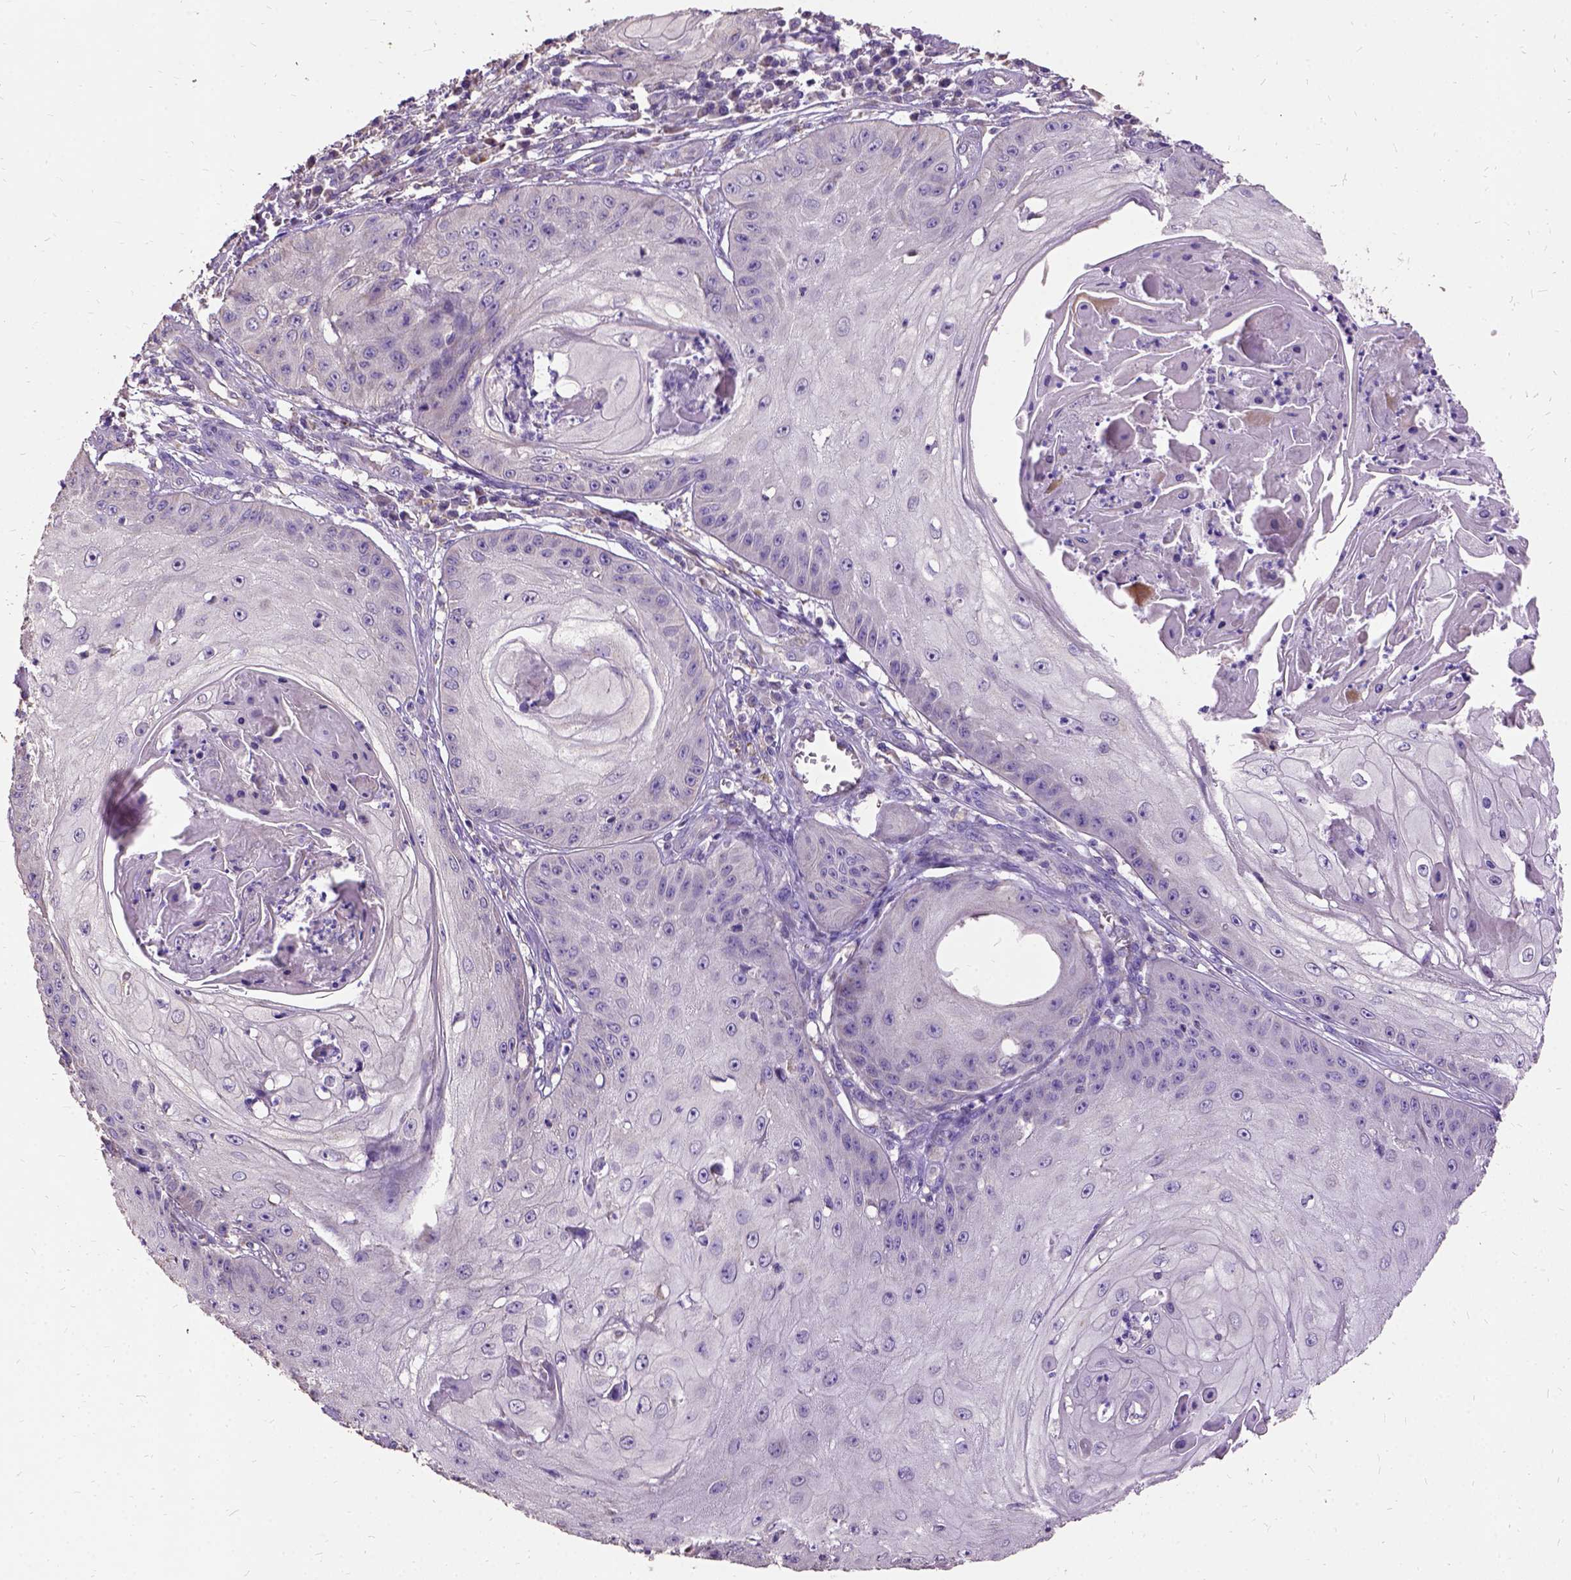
{"staining": {"intensity": "negative", "quantity": "none", "location": "none"}, "tissue": "skin cancer", "cell_type": "Tumor cells", "image_type": "cancer", "snomed": [{"axis": "morphology", "description": "Squamous cell carcinoma, NOS"}, {"axis": "topography", "description": "Skin"}], "caption": "Human squamous cell carcinoma (skin) stained for a protein using immunohistochemistry demonstrates no staining in tumor cells.", "gene": "DQX1", "patient": {"sex": "male", "age": 70}}